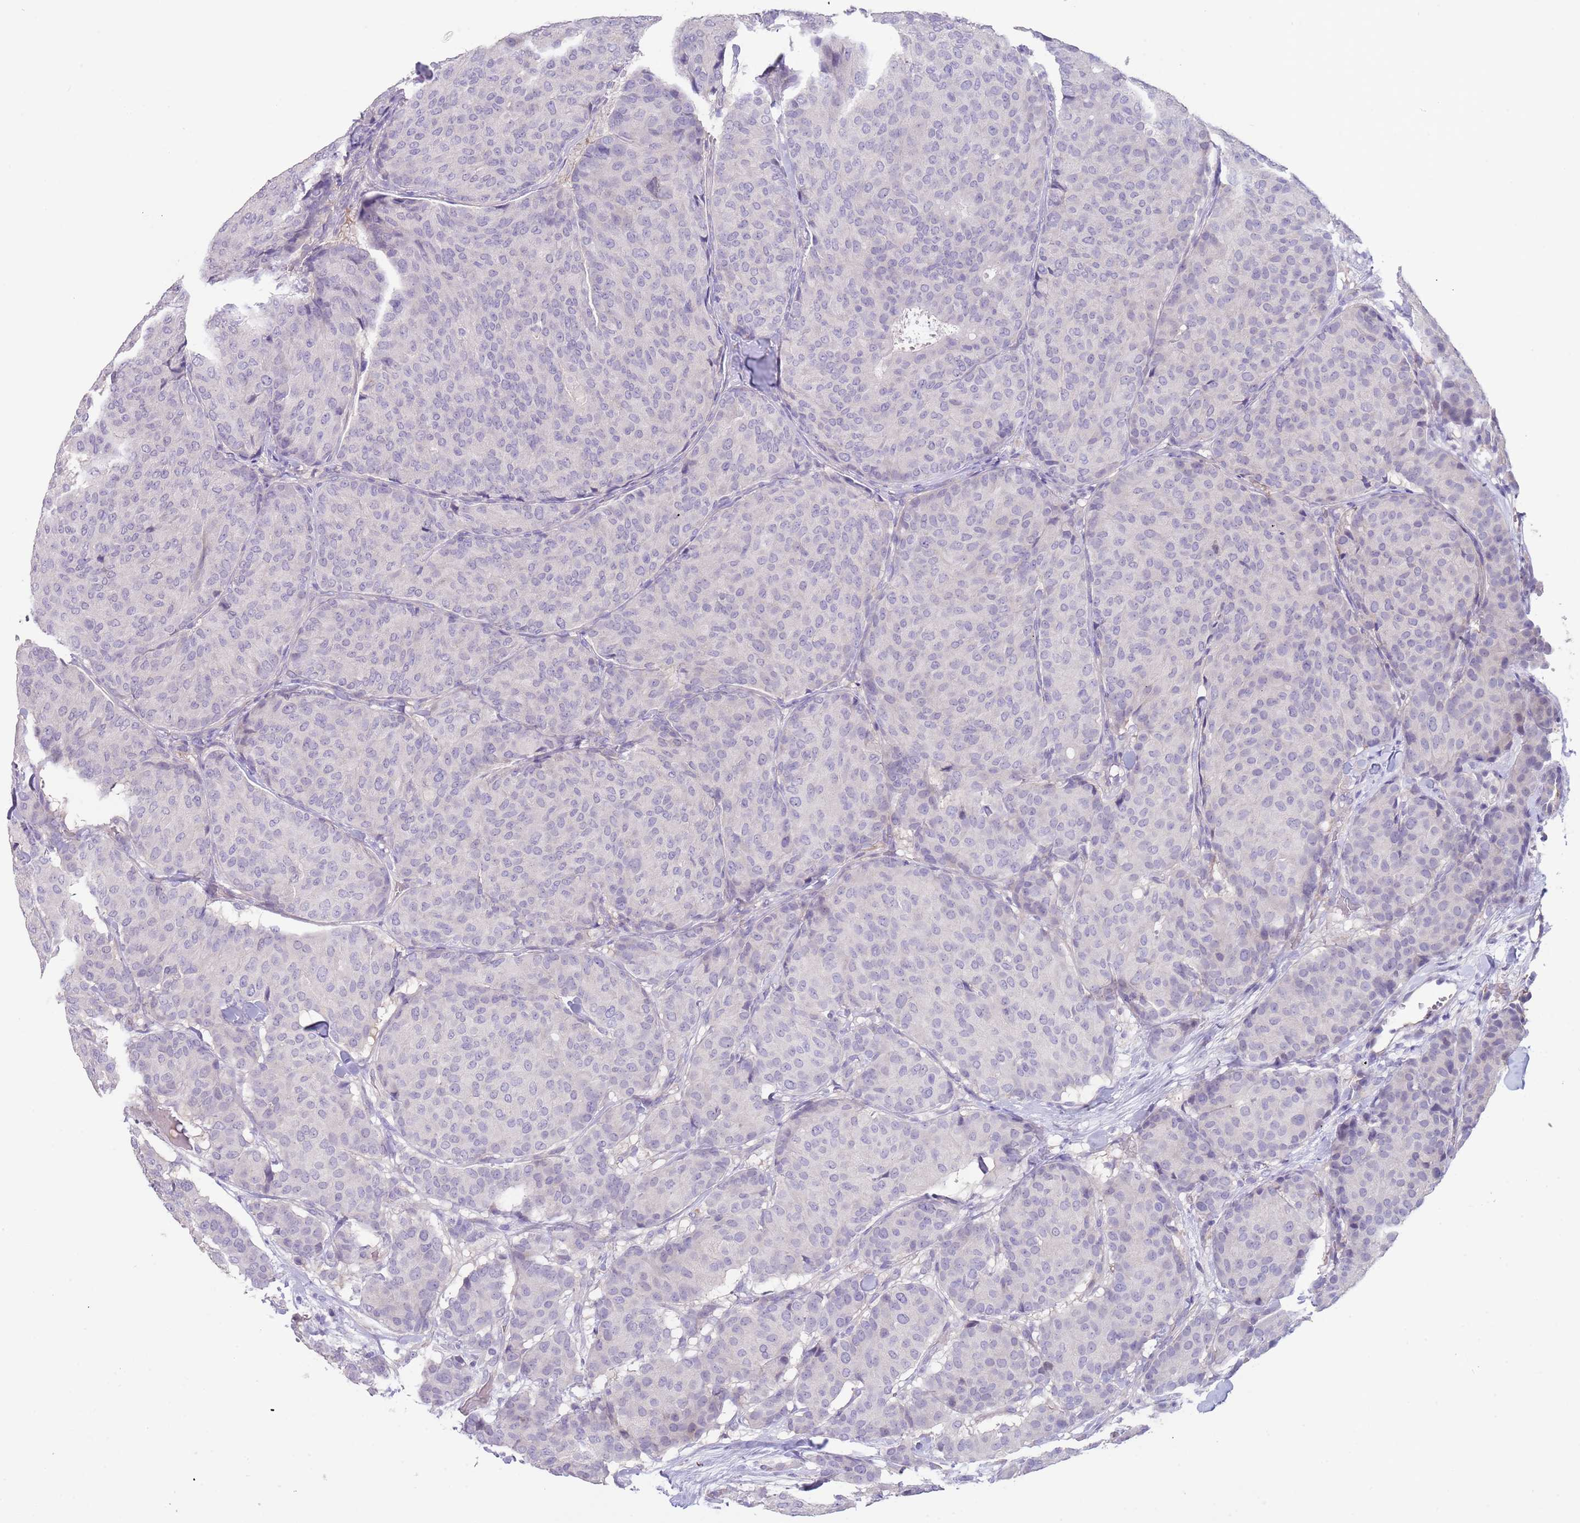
{"staining": {"intensity": "negative", "quantity": "none", "location": "none"}, "tissue": "breast cancer", "cell_type": "Tumor cells", "image_type": "cancer", "snomed": [{"axis": "morphology", "description": "Duct carcinoma"}, {"axis": "topography", "description": "Breast"}], "caption": "Tumor cells are negative for brown protein staining in breast cancer.", "gene": "ZNF14", "patient": {"sex": "female", "age": 75}}